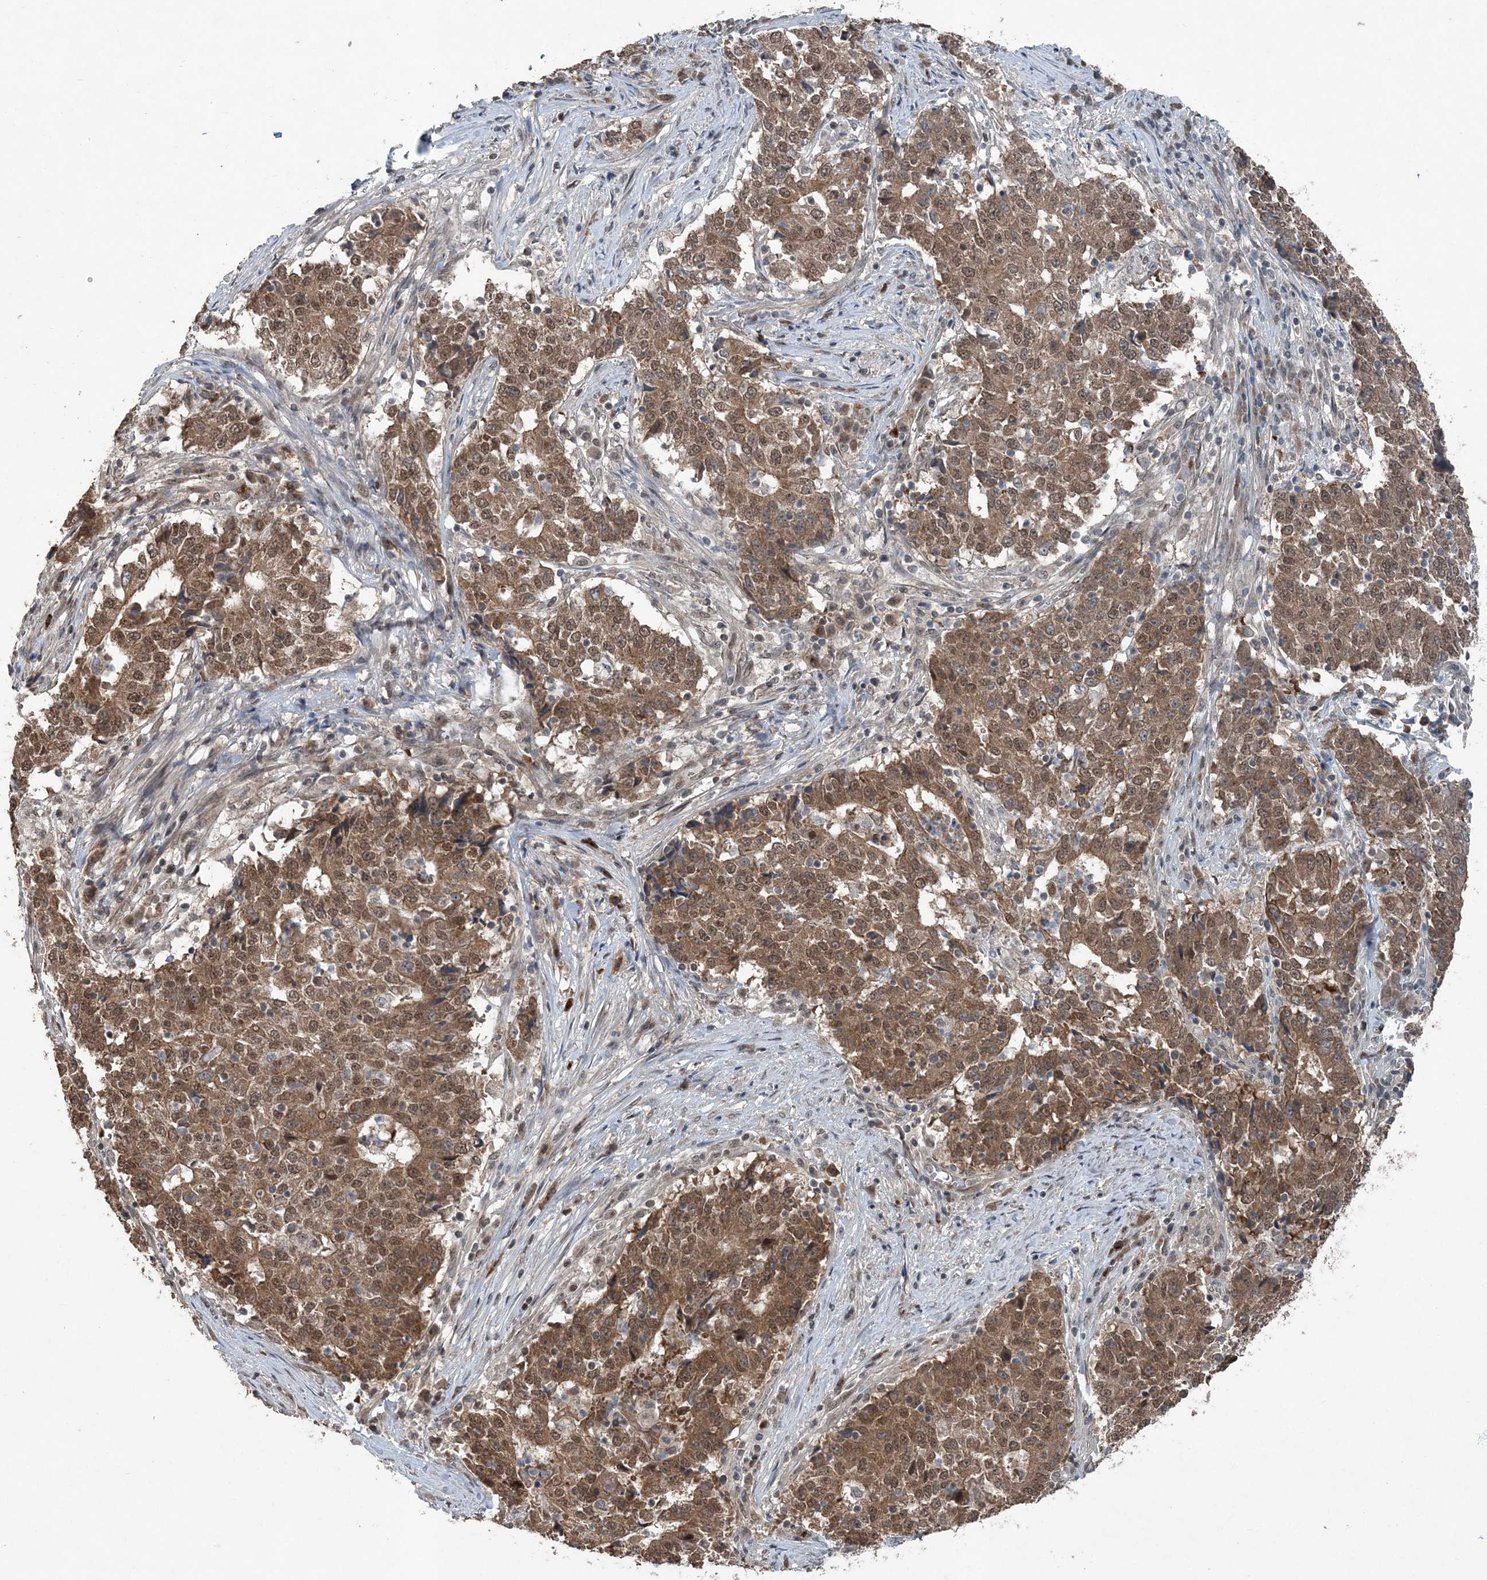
{"staining": {"intensity": "moderate", "quantity": ">75%", "location": "cytoplasmic/membranous,nuclear"}, "tissue": "stomach cancer", "cell_type": "Tumor cells", "image_type": "cancer", "snomed": [{"axis": "morphology", "description": "Adenocarcinoma, NOS"}, {"axis": "topography", "description": "Stomach"}], "caption": "Protein expression by IHC displays moderate cytoplasmic/membranous and nuclear staining in about >75% of tumor cells in stomach adenocarcinoma. Using DAB (3,3'-diaminobenzidine) (brown) and hematoxylin (blue) stains, captured at high magnification using brightfield microscopy.", "gene": "QTRT2", "patient": {"sex": "male", "age": 59}}